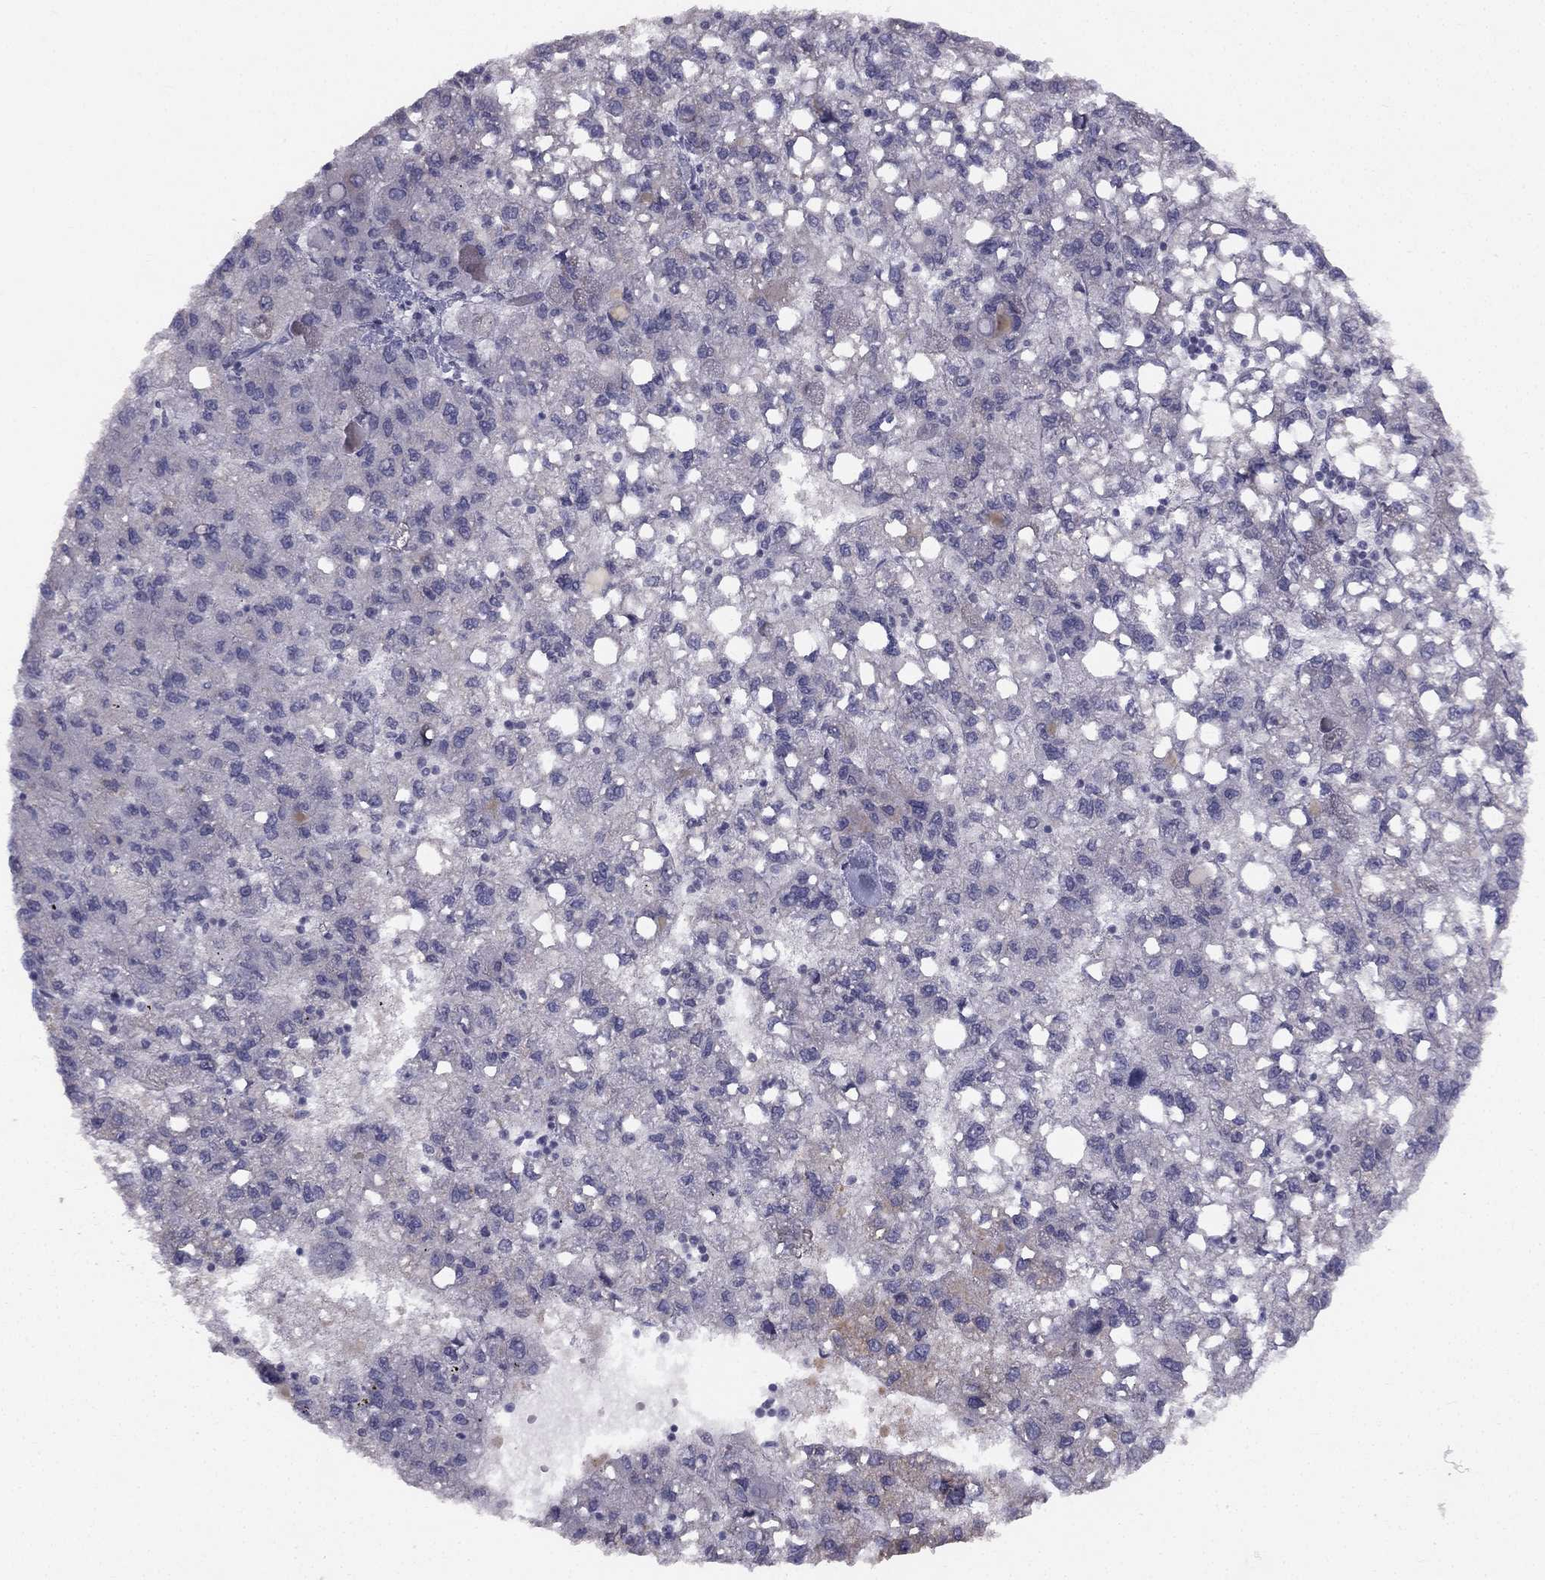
{"staining": {"intensity": "negative", "quantity": "none", "location": "none"}, "tissue": "liver cancer", "cell_type": "Tumor cells", "image_type": "cancer", "snomed": [{"axis": "morphology", "description": "Carcinoma, Hepatocellular, NOS"}, {"axis": "topography", "description": "Liver"}], "caption": "Tumor cells show no significant staining in liver cancer (hepatocellular carcinoma).", "gene": "TRPS1", "patient": {"sex": "female", "age": 82}}